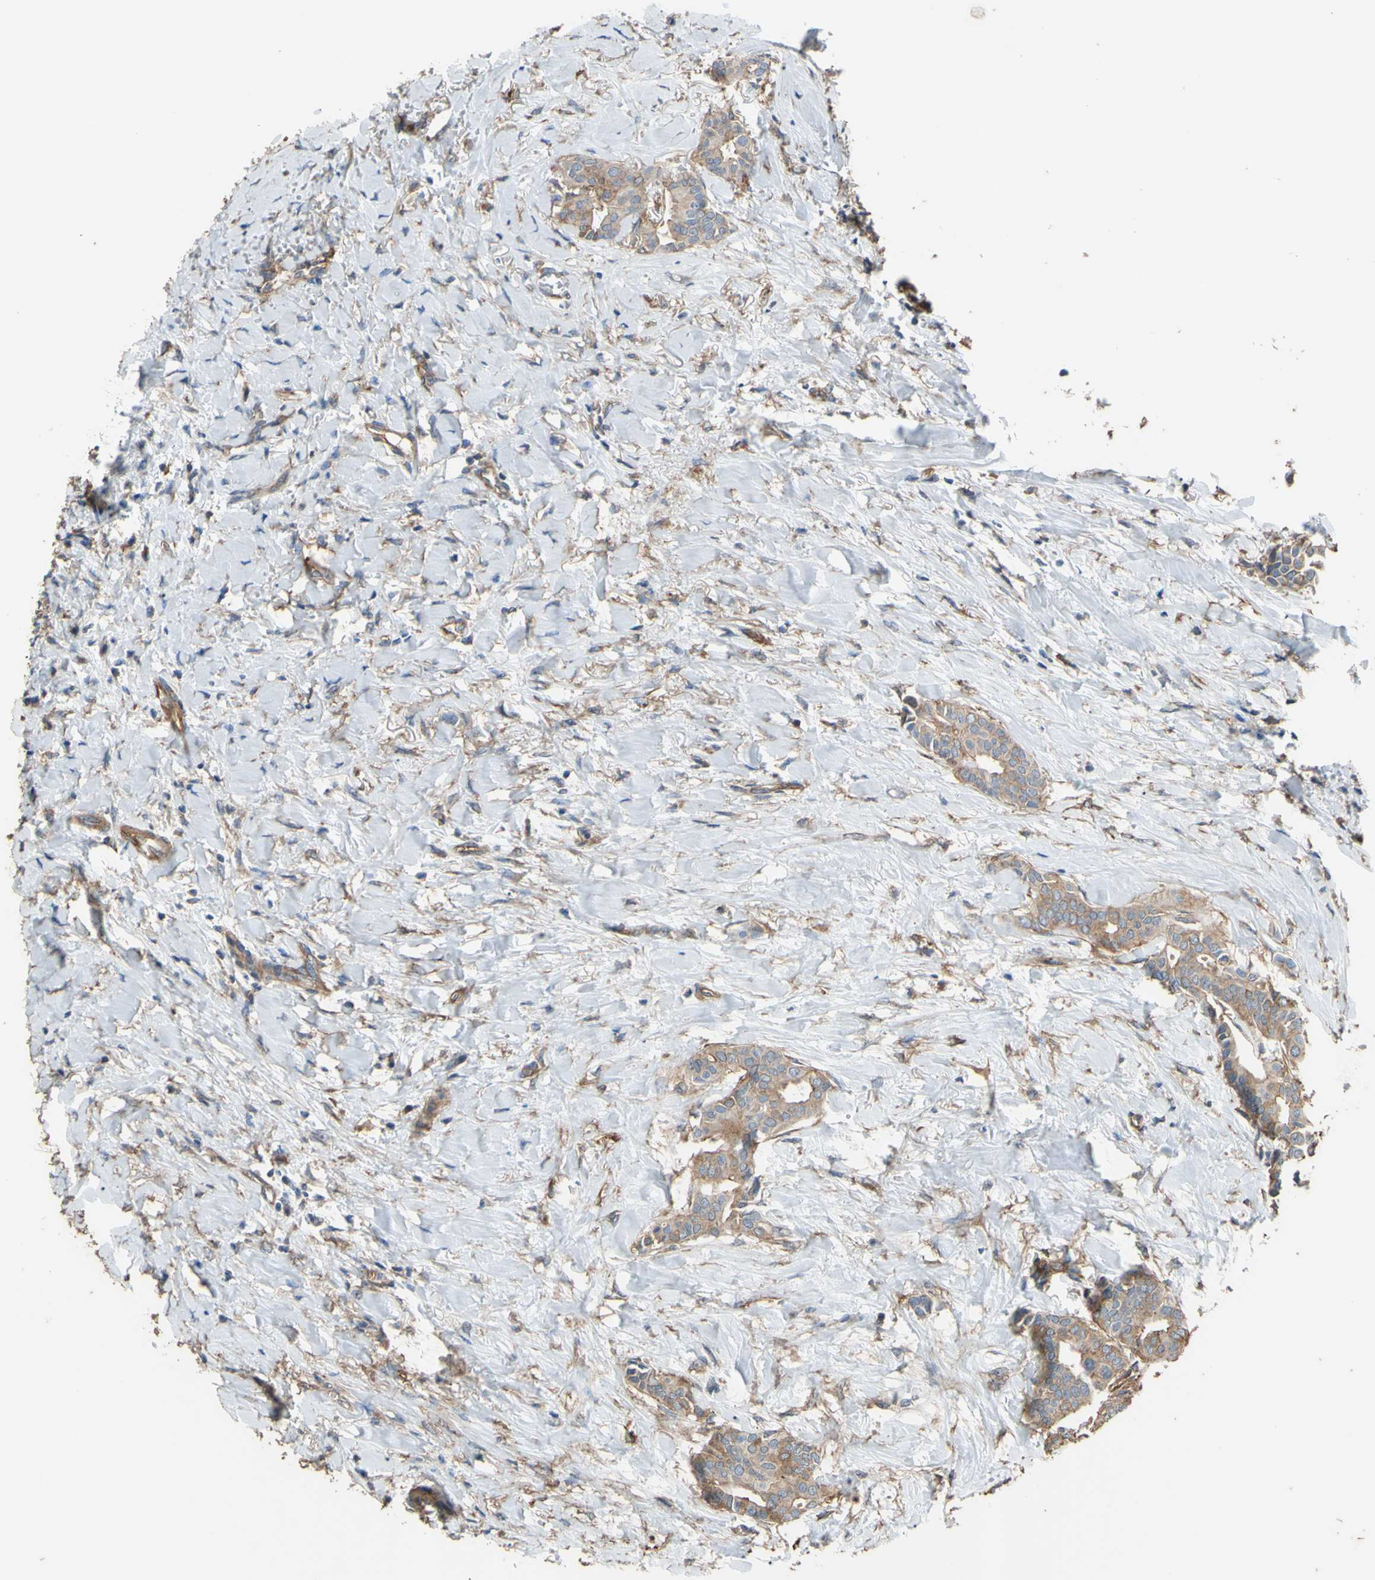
{"staining": {"intensity": "moderate", "quantity": ">75%", "location": "cytoplasmic/membranous"}, "tissue": "head and neck cancer", "cell_type": "Tumor cells", "image_type": "cancer", "snomed": [{"axis": "morphology", "description": "Adenocarcinoma, NOS"}, {"axis": "topography", "description": "Salivary gland"}, {"axis": "topography", "description": "Head-Neck"}], "caption": "Human head and neck cancer stained with a protein marker demonstrates moderate staining in tumor cells.", "gene": "CTTN", "patient": {"sex": "female", "age": 59}}